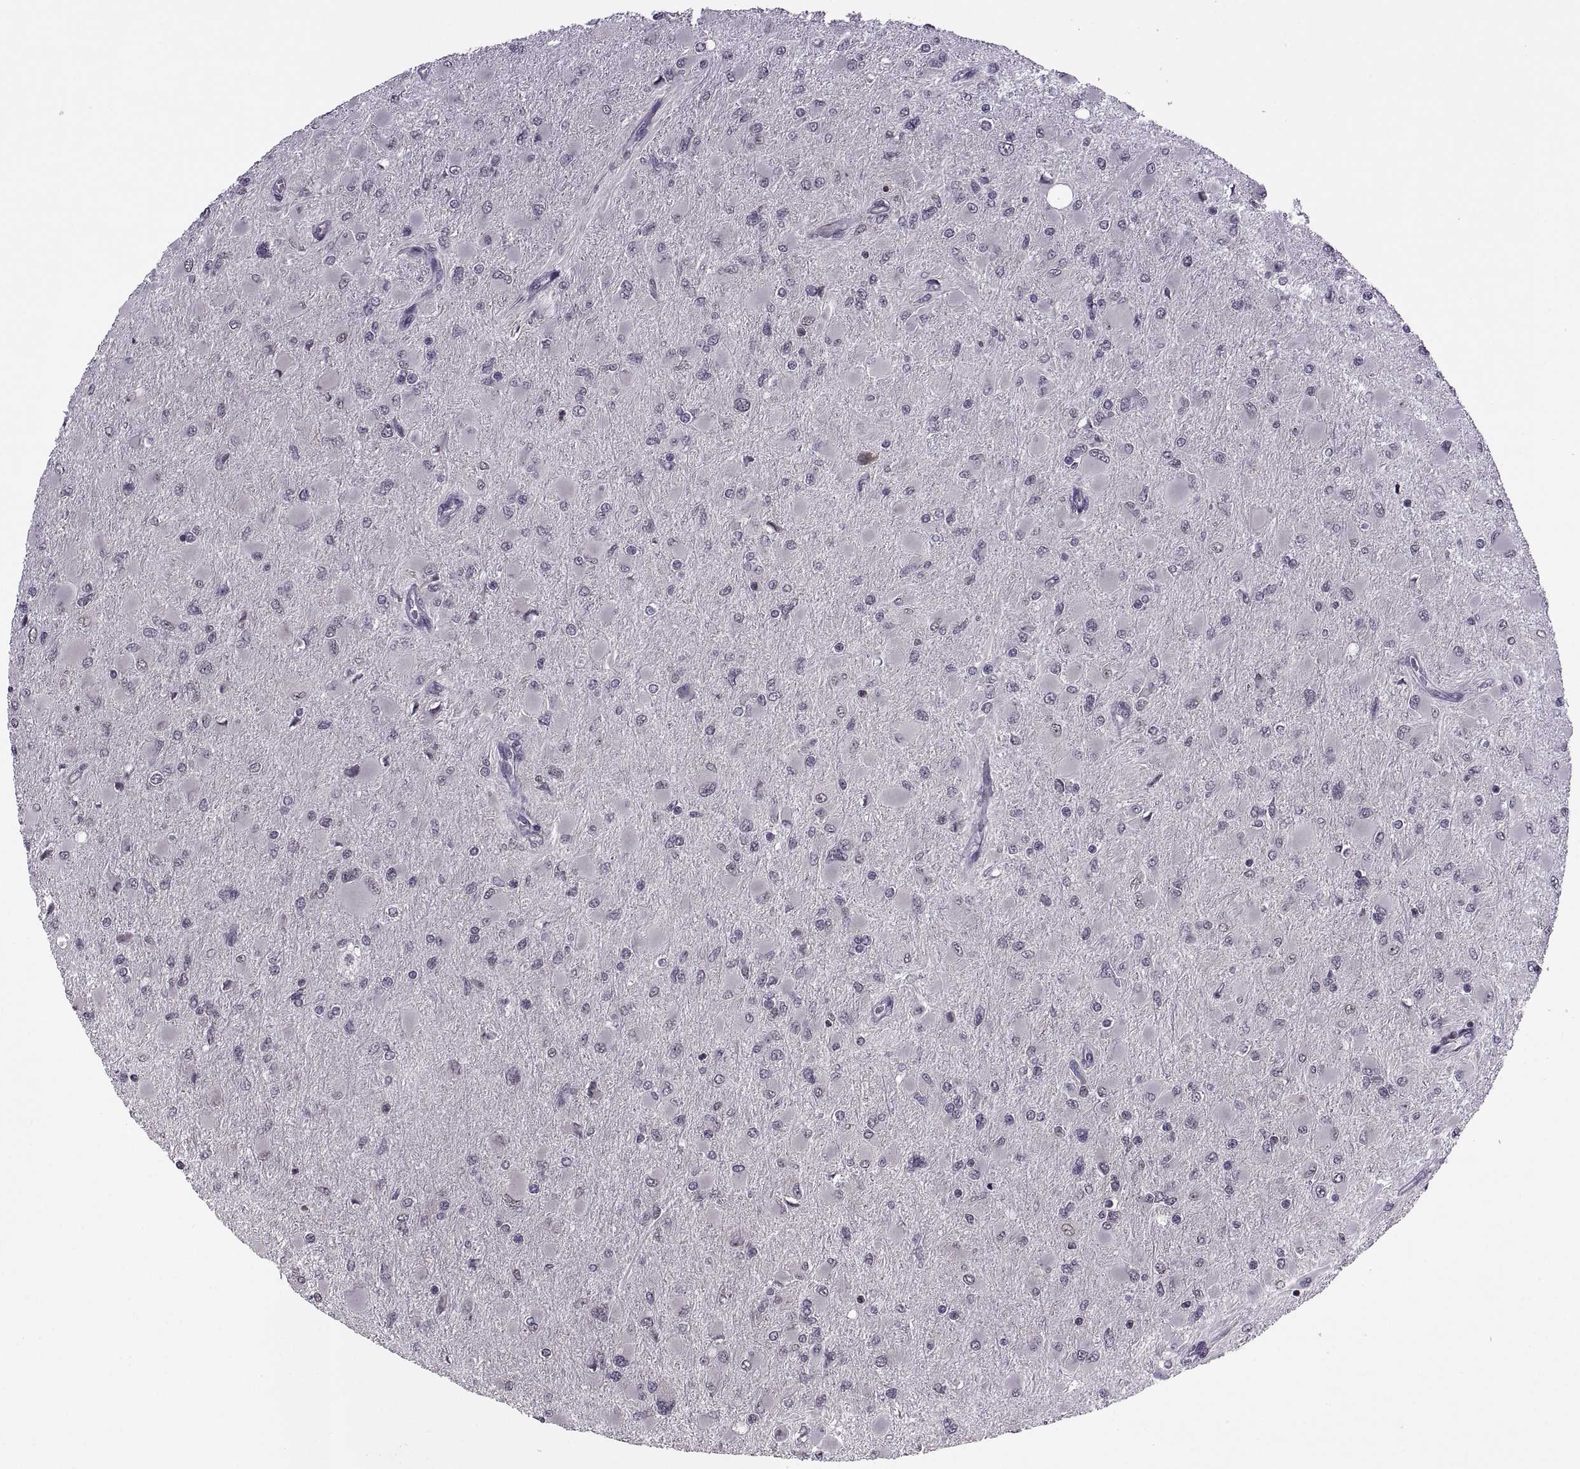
{"staining": {"intensity": "negative", "quantity": "none", "location": "none"}, "tissue": "glioma", "cell_type": "Tumor cells", "image_type": "cancer", "snomed": [{"axis": "morphology", "description": "Glioma, malignant, High grade"}, {"axis": "topography", "description": "Cerebral cortex"}], "caption": "Glioma was stained to show a protein in brown. There is no significant staining in tumor cells. (DAB (3,3'-diaminobenzidine) immunohistochemistry (IHC) with hematoxylin counter stain).", "gene": "INTS3", "patient": {"sex": "female", "age": 36}}